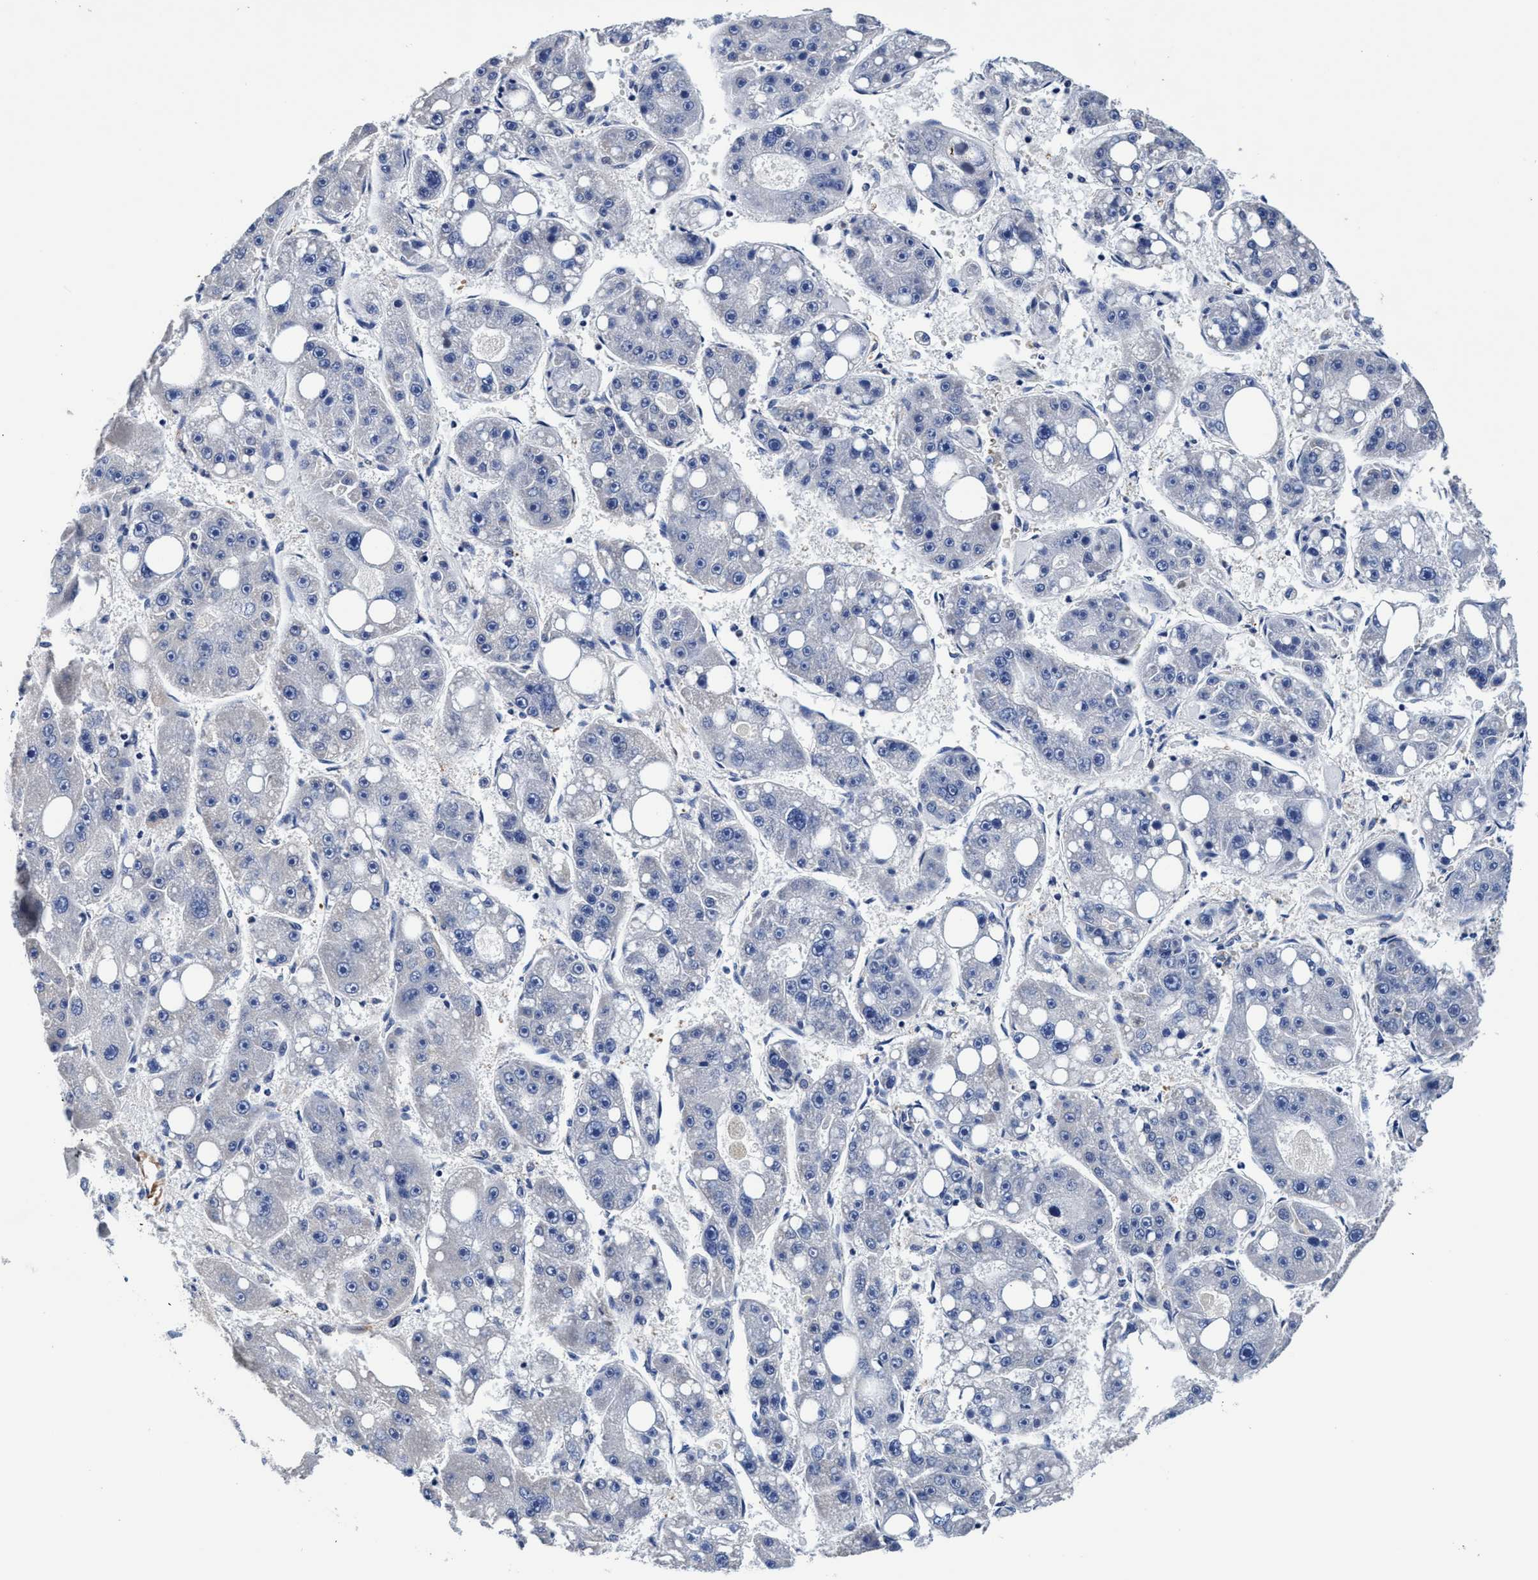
{"staining": {"intensity": "negative", "quantity": "none", "location": "none"}, "tissue": "liver cancer", "cell_type": "Tumor cells", "image_type": "cancer", "snomed": [{"axis": "morphology", "description": "Carcinoma, Hepatocellular, NOS"}, {"axis": "topography", "description": "Liver"}], "caption": "Tumor cells show no significant protein positivity in hepatocellular carcinoma (liver).", "gene": "UBALD2", "patient": {"sex": "female", "age": 61}}